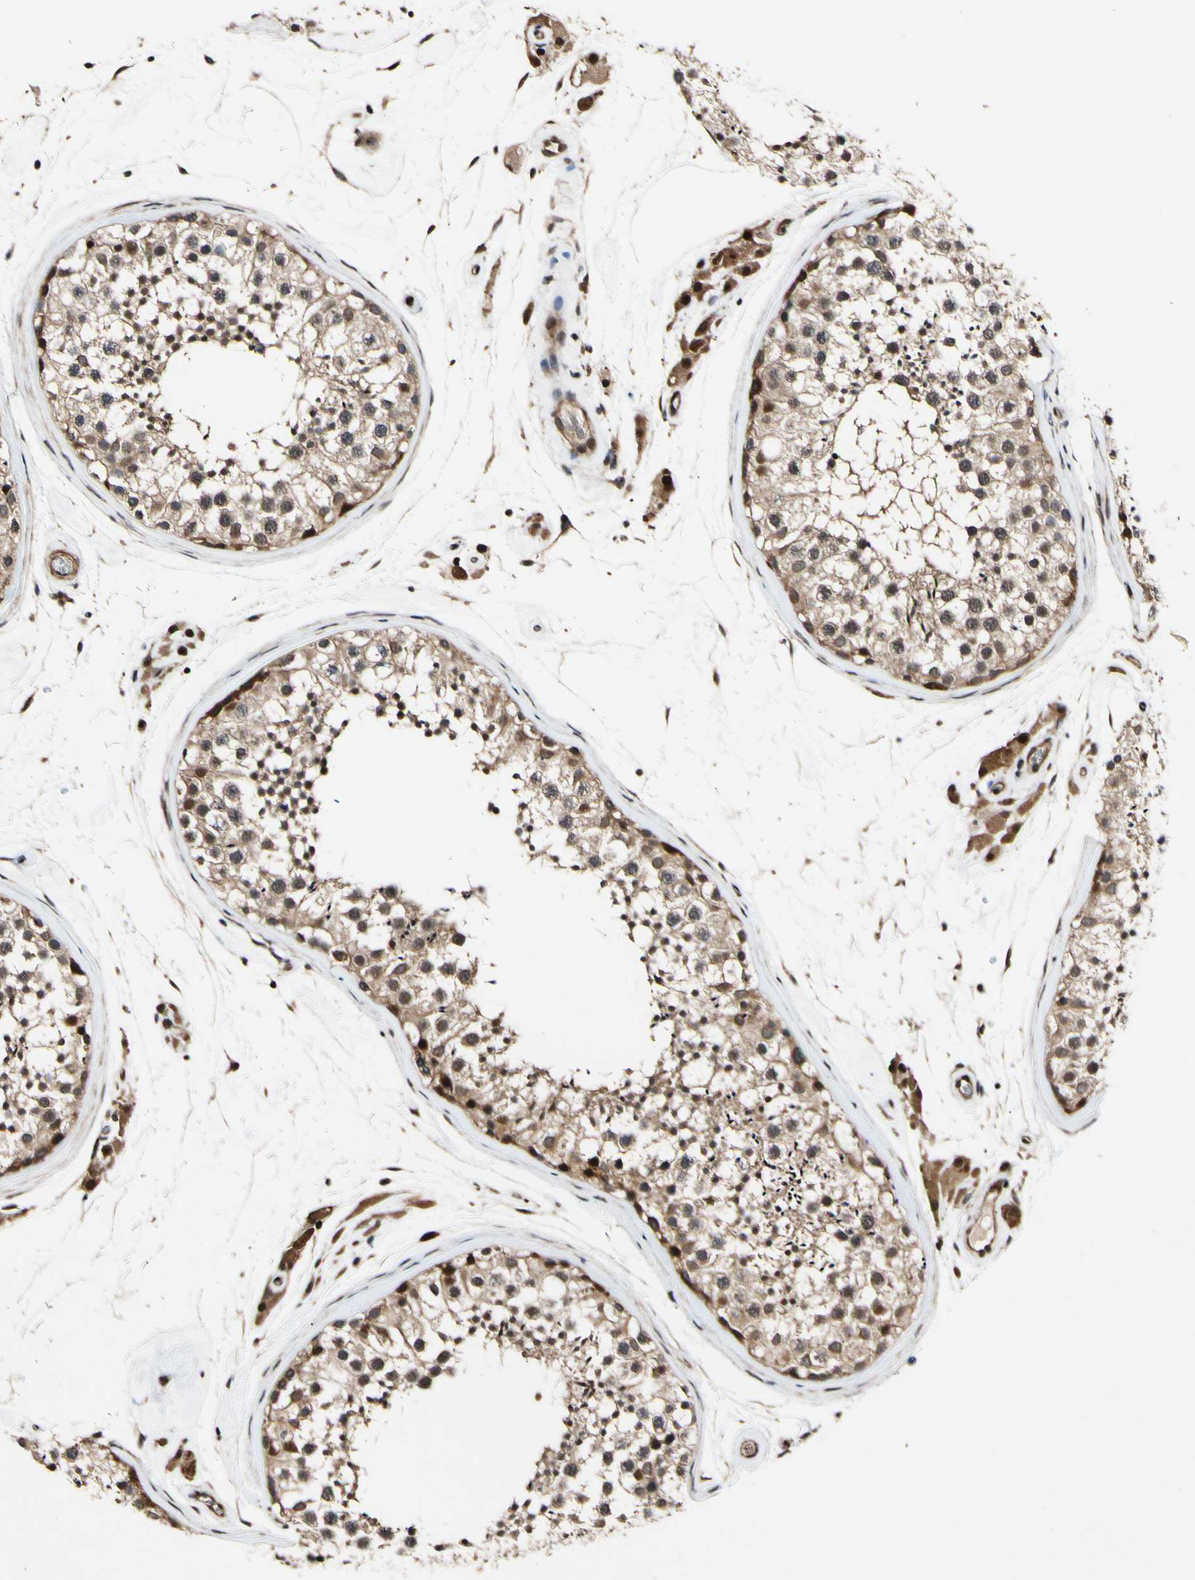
{"staining": {"intensity": "moderate", "quantity": ">75%", "location": "cytoplasmic/membranous,nuclear"}, "tissue": "testis", "cell_type": "Cells in seminiferous ducts", "image_type": "normal", "snomed": [{"axis": "morphology", "description": "Normal tissue, NOS"}, {"axis": "topography", "description": "Testis"}], "caption": "Immunohistochemistry of unremarkable human testis exhibits medium levels of moderate cytoplasmic/membranous,nuclear staining in about >75% of cells in seminiferous ducts.", "gene": "CSNK1E", "patient": {"sex": "male", "age": 46}}